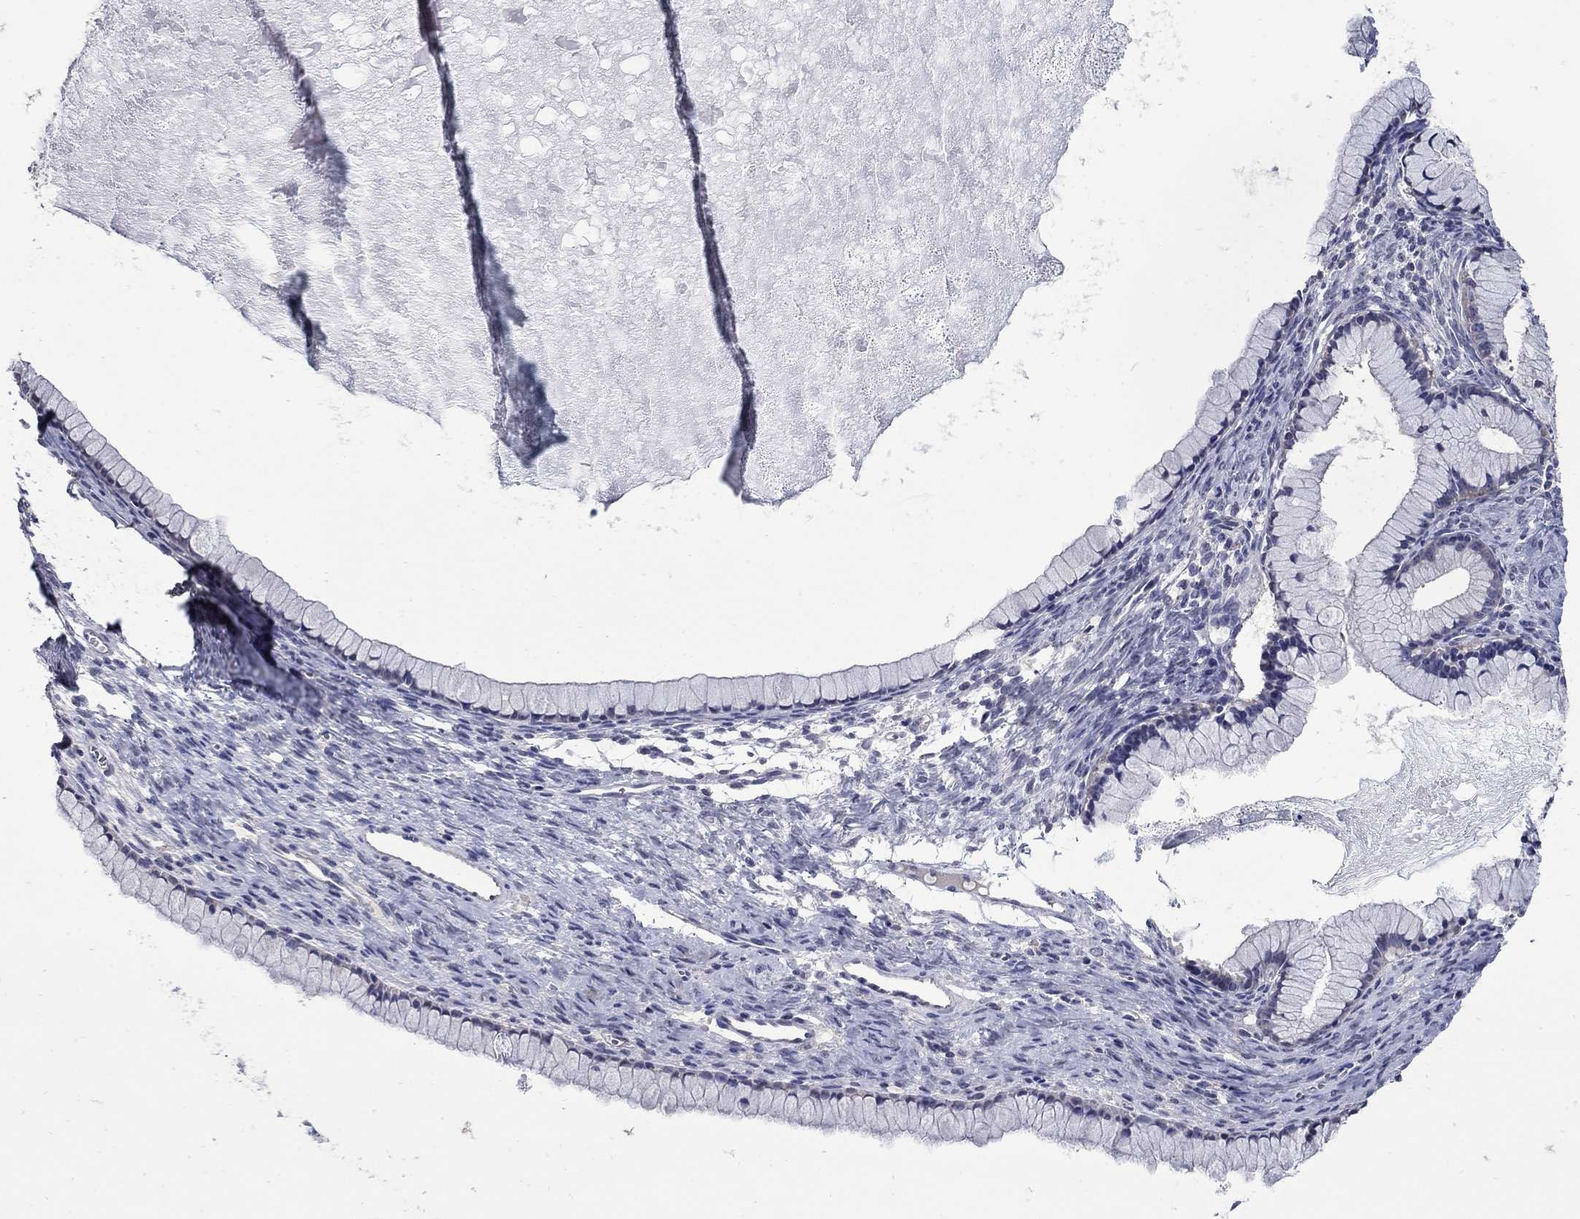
{"staining": {"intensity": "negative", "quantity": "none", "location": "none"}, "tissue": "ovarian cancer", "cell_type": "Tumor cells", "image_type": "cancer", "snomed": [{"axis": "morphology", "description": "Cystadenocarcinoma, mucinous, NOS"}, {"axis": "topography", "description": "Ovary"}], "caption": "Immunohistochemistry (IHC) micrograph of human mucinous cystadenocarcinoma (ovarian) stained for a protein (brown), which demonstrates no positivity in tumor cells.", "gene": "CETN1", "patient": {"sex": "female", "age": 41}}